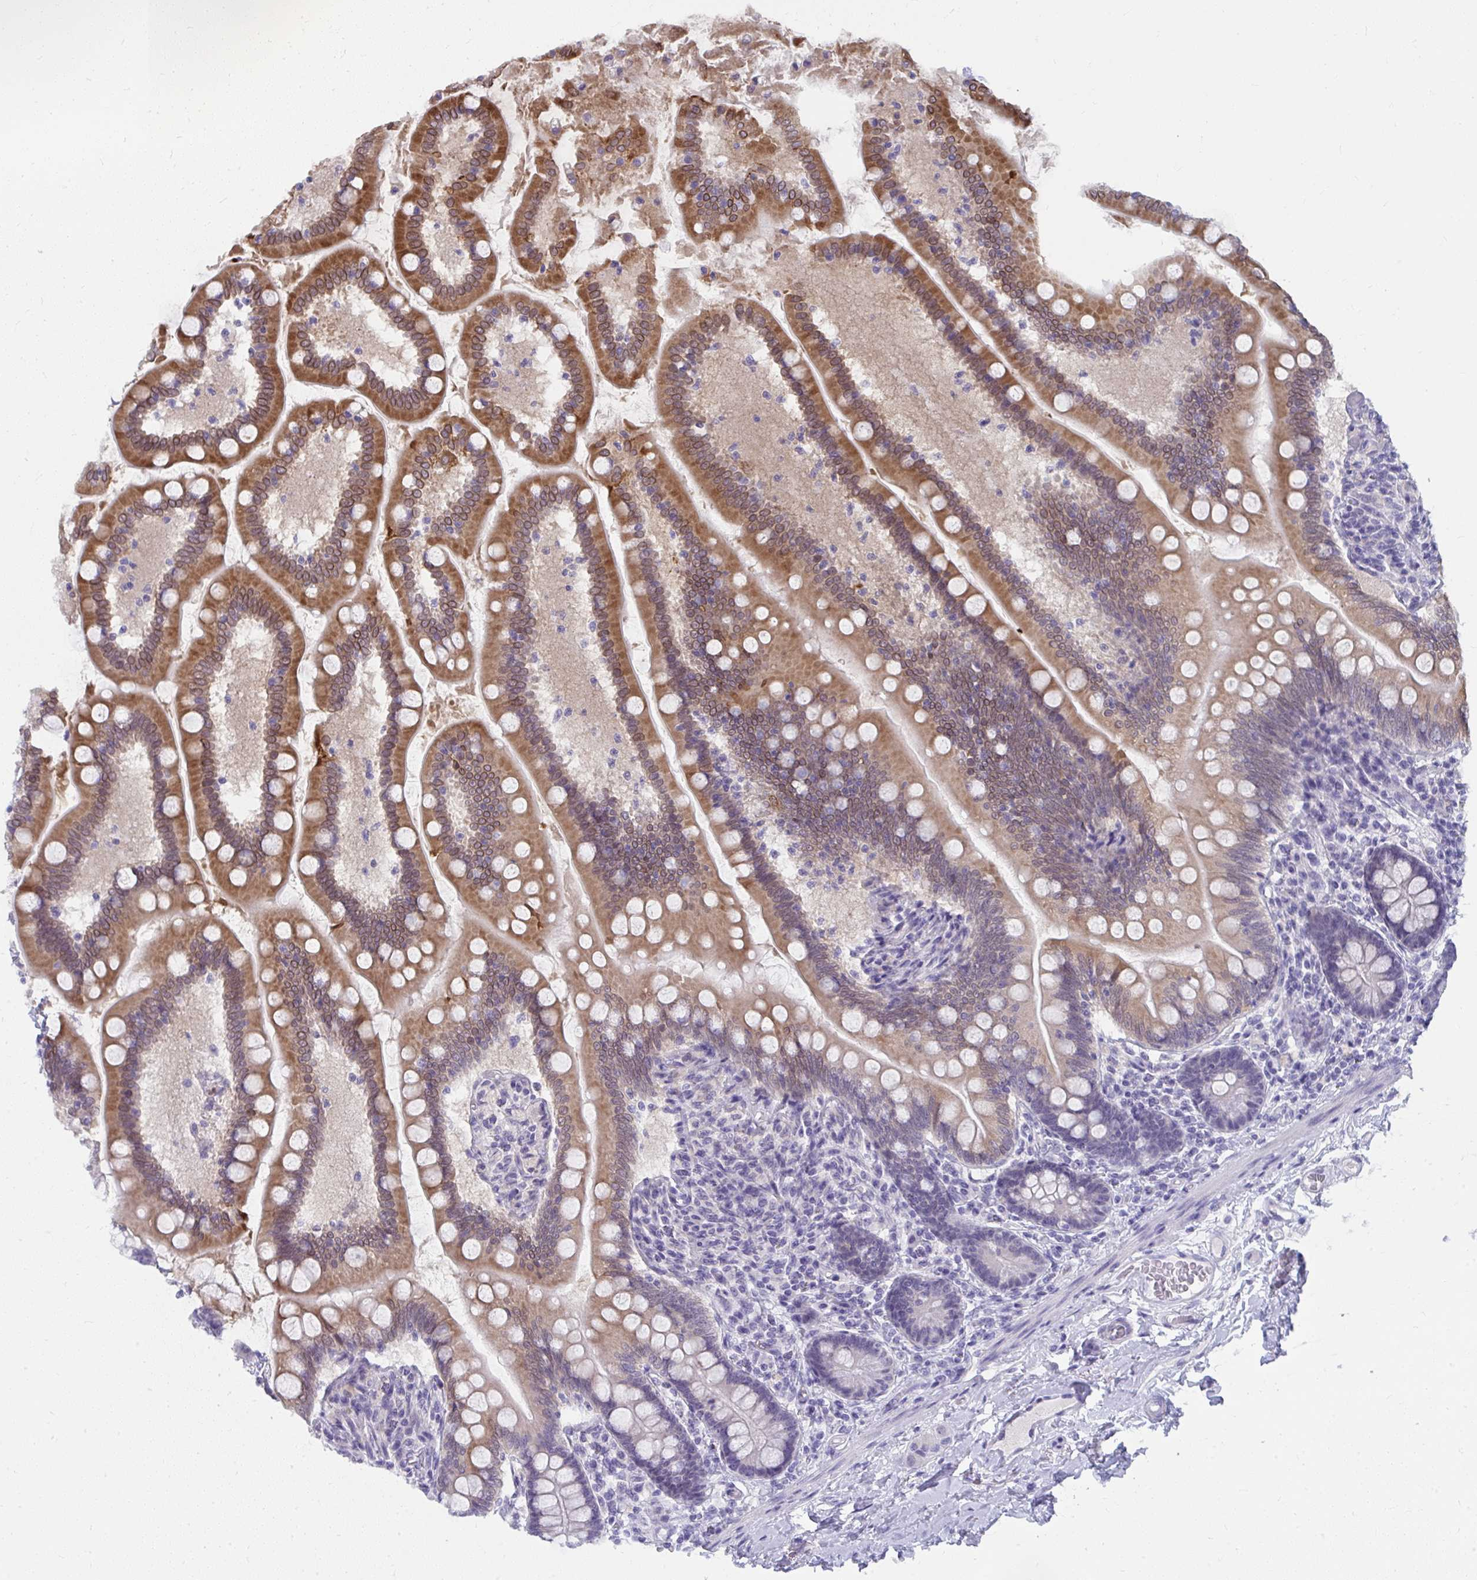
{"staining": {"intensity": "strong", "quantity": "25%-75%", "location": "cytoplasmic/membranous"}, "tissue": "small intestine", "cell_type": "Glandular cells", "image_type": "normal", "snomed": [{"axis": "morphology", "description": "Normal tissue, NOS"}, {"axis": "topography", "description": "Small intestine"}], "caption": "Approximately 25%-75% of glandular cells in benign small intestine display strong cytoplasmic/membranous protein positivity as visualized by brown immunohistochemical staining.", "gene": "UGT3A2", "patient": {"sex": "female", "age": 64}}